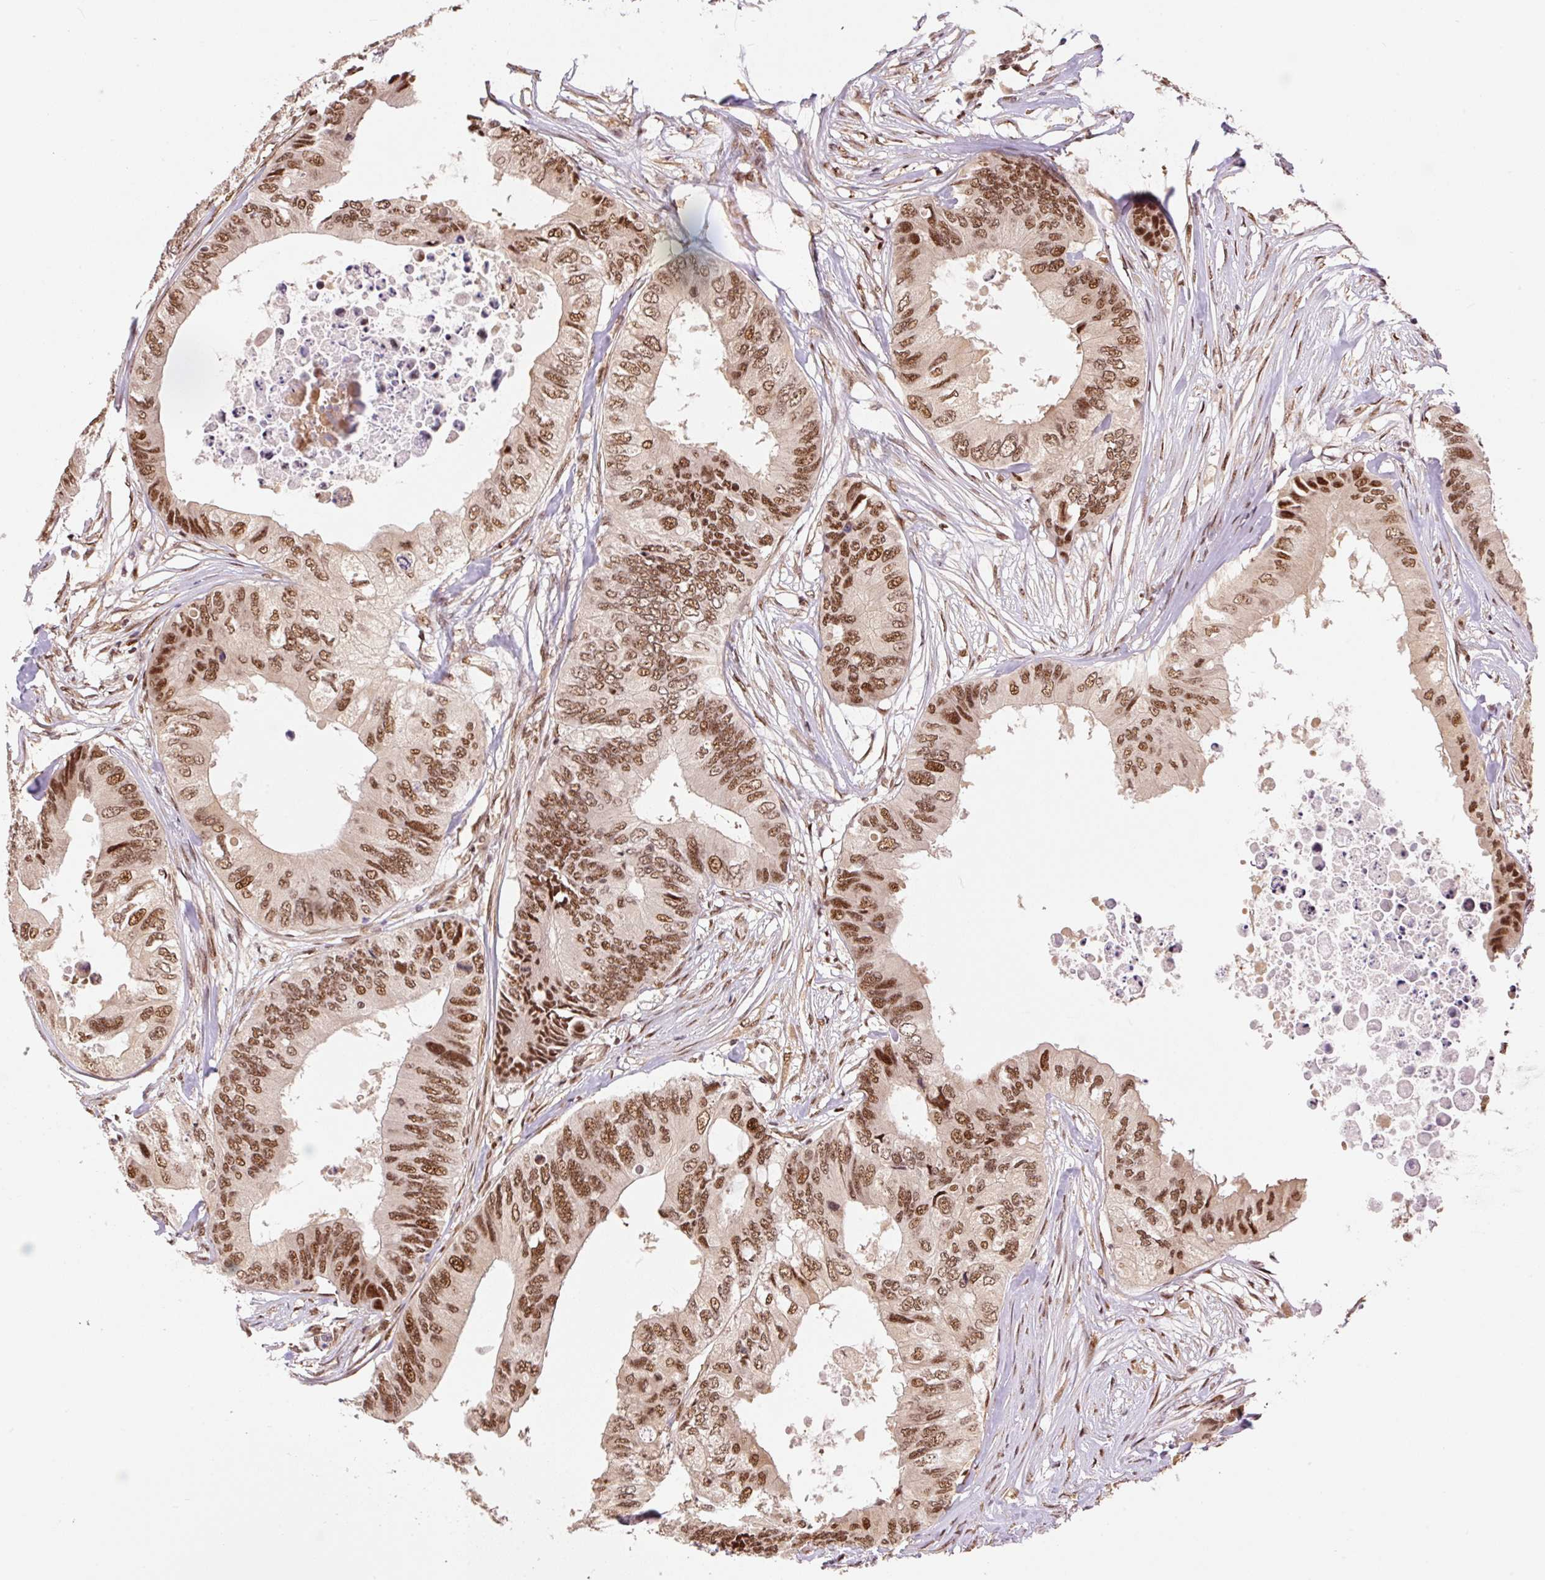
{"staining": {"intensity": "moderate", "quantity": ">75%", "location": "nuclear"}, "tissue": "colorectal cancer", "cell_type": "Tumor cells", "image_type": "cancer", "snomed": [{"axis": "morphology", "description": "Adenocarcinoma, NOS"}, {"axis": "topography", "description": "Colon"}], "caption": "An image of human colorectal cancer stained for a protein displays moderate nuclear brown staining in tumor cells. (brown staining indicates protein expression, while blue staining denotes nuclei).", "gene": "INTS8", "patient": {"sex": "male", "age": 71}}